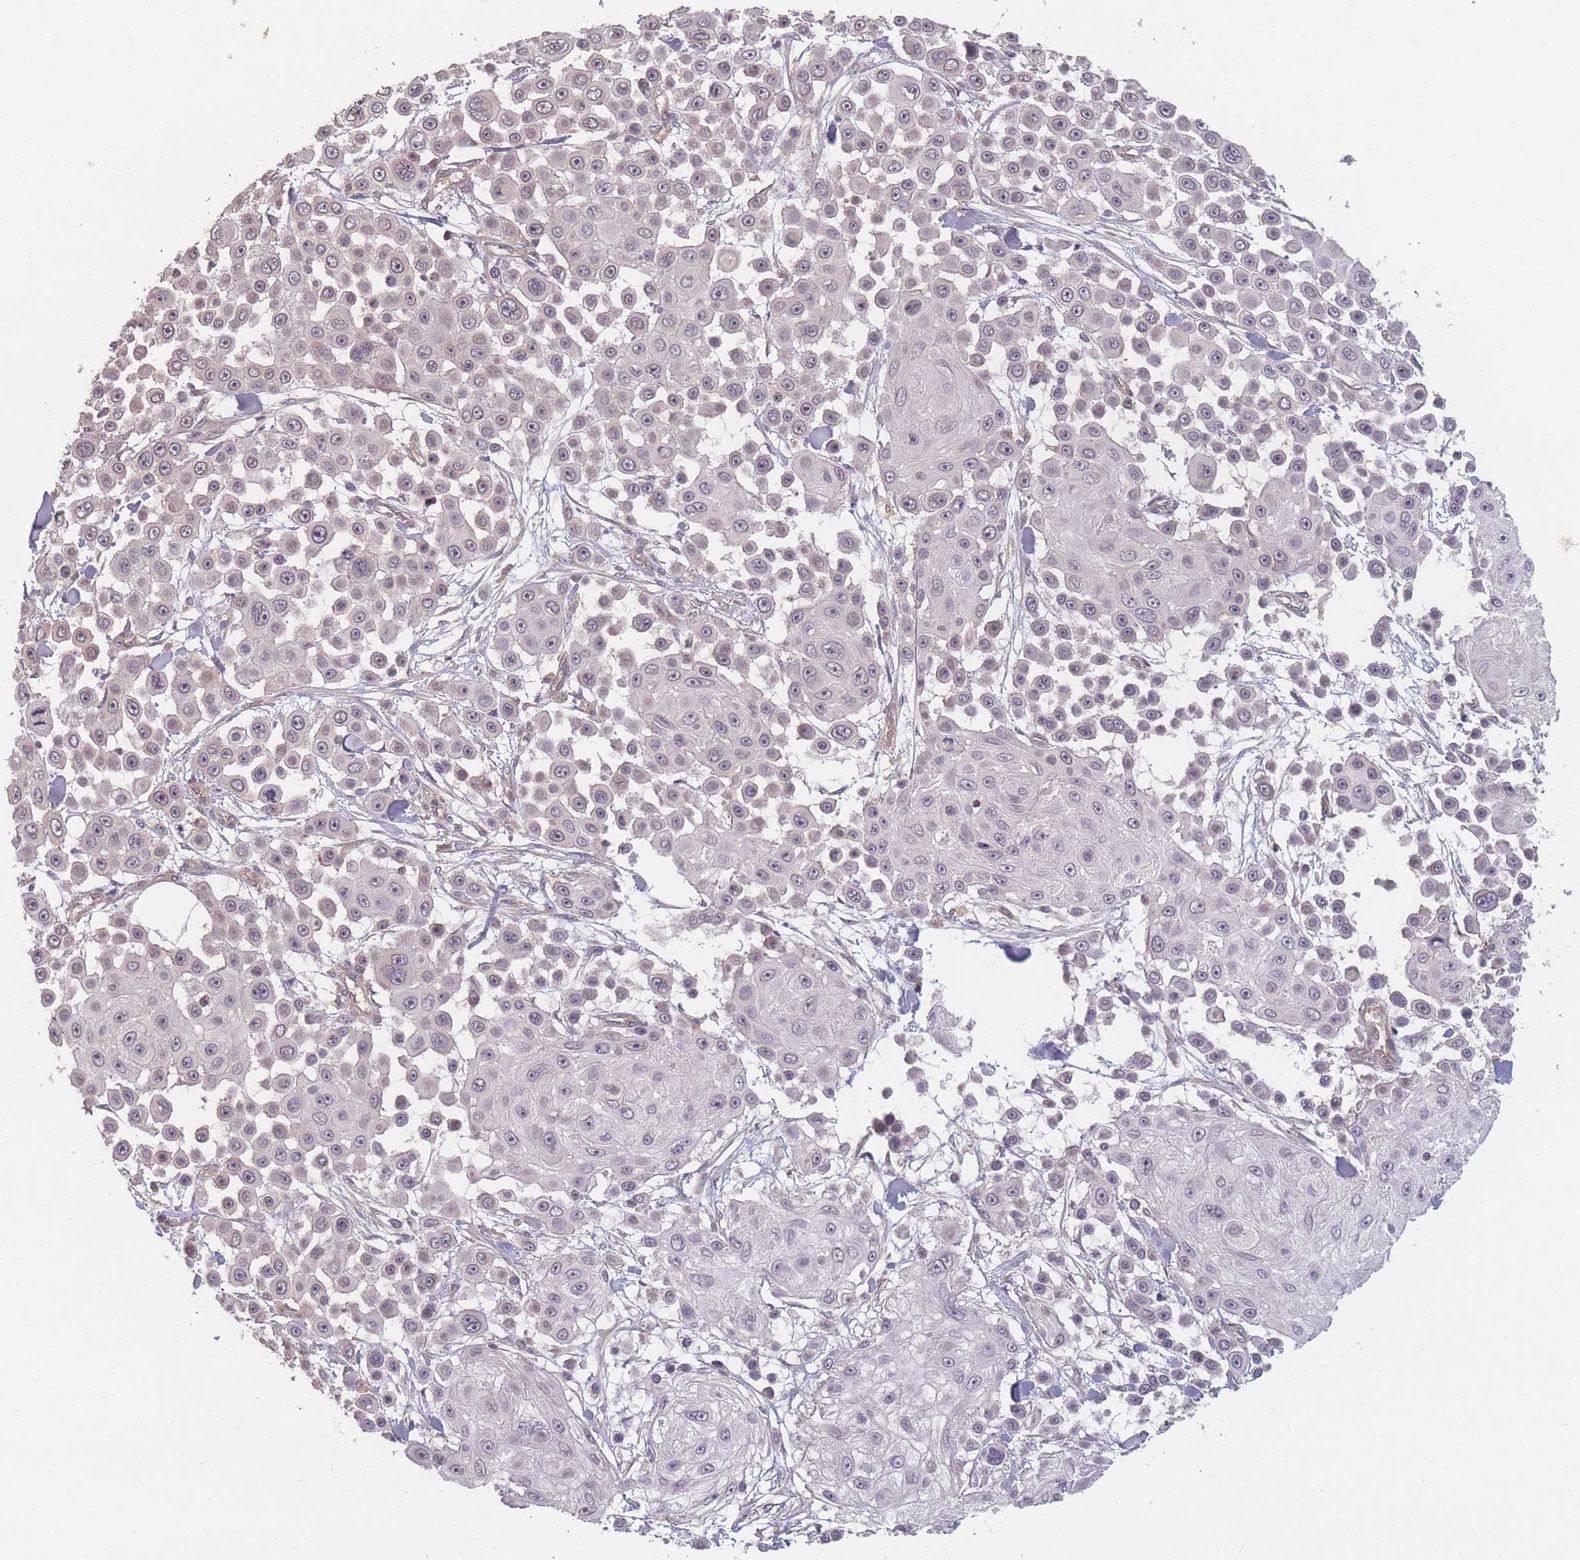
{"staining": {"intensity": "negative", "quantity": "none", "location": "none"}, "tissue": "skin cancer", "cell_type": "Tumor cells", "image_type": "cancer", "snomed": [{"axis": "morphology", "description": "Squamous cell carcinoma, NOS"}, {"axis": "topography", "description": "Skin"}], "caption": "The micrograph displays no significant staining in tumor cells of skin squamous cell carcinoma.", "gene": "HAGH", "patient": {"sex": "male", "age": 67}}